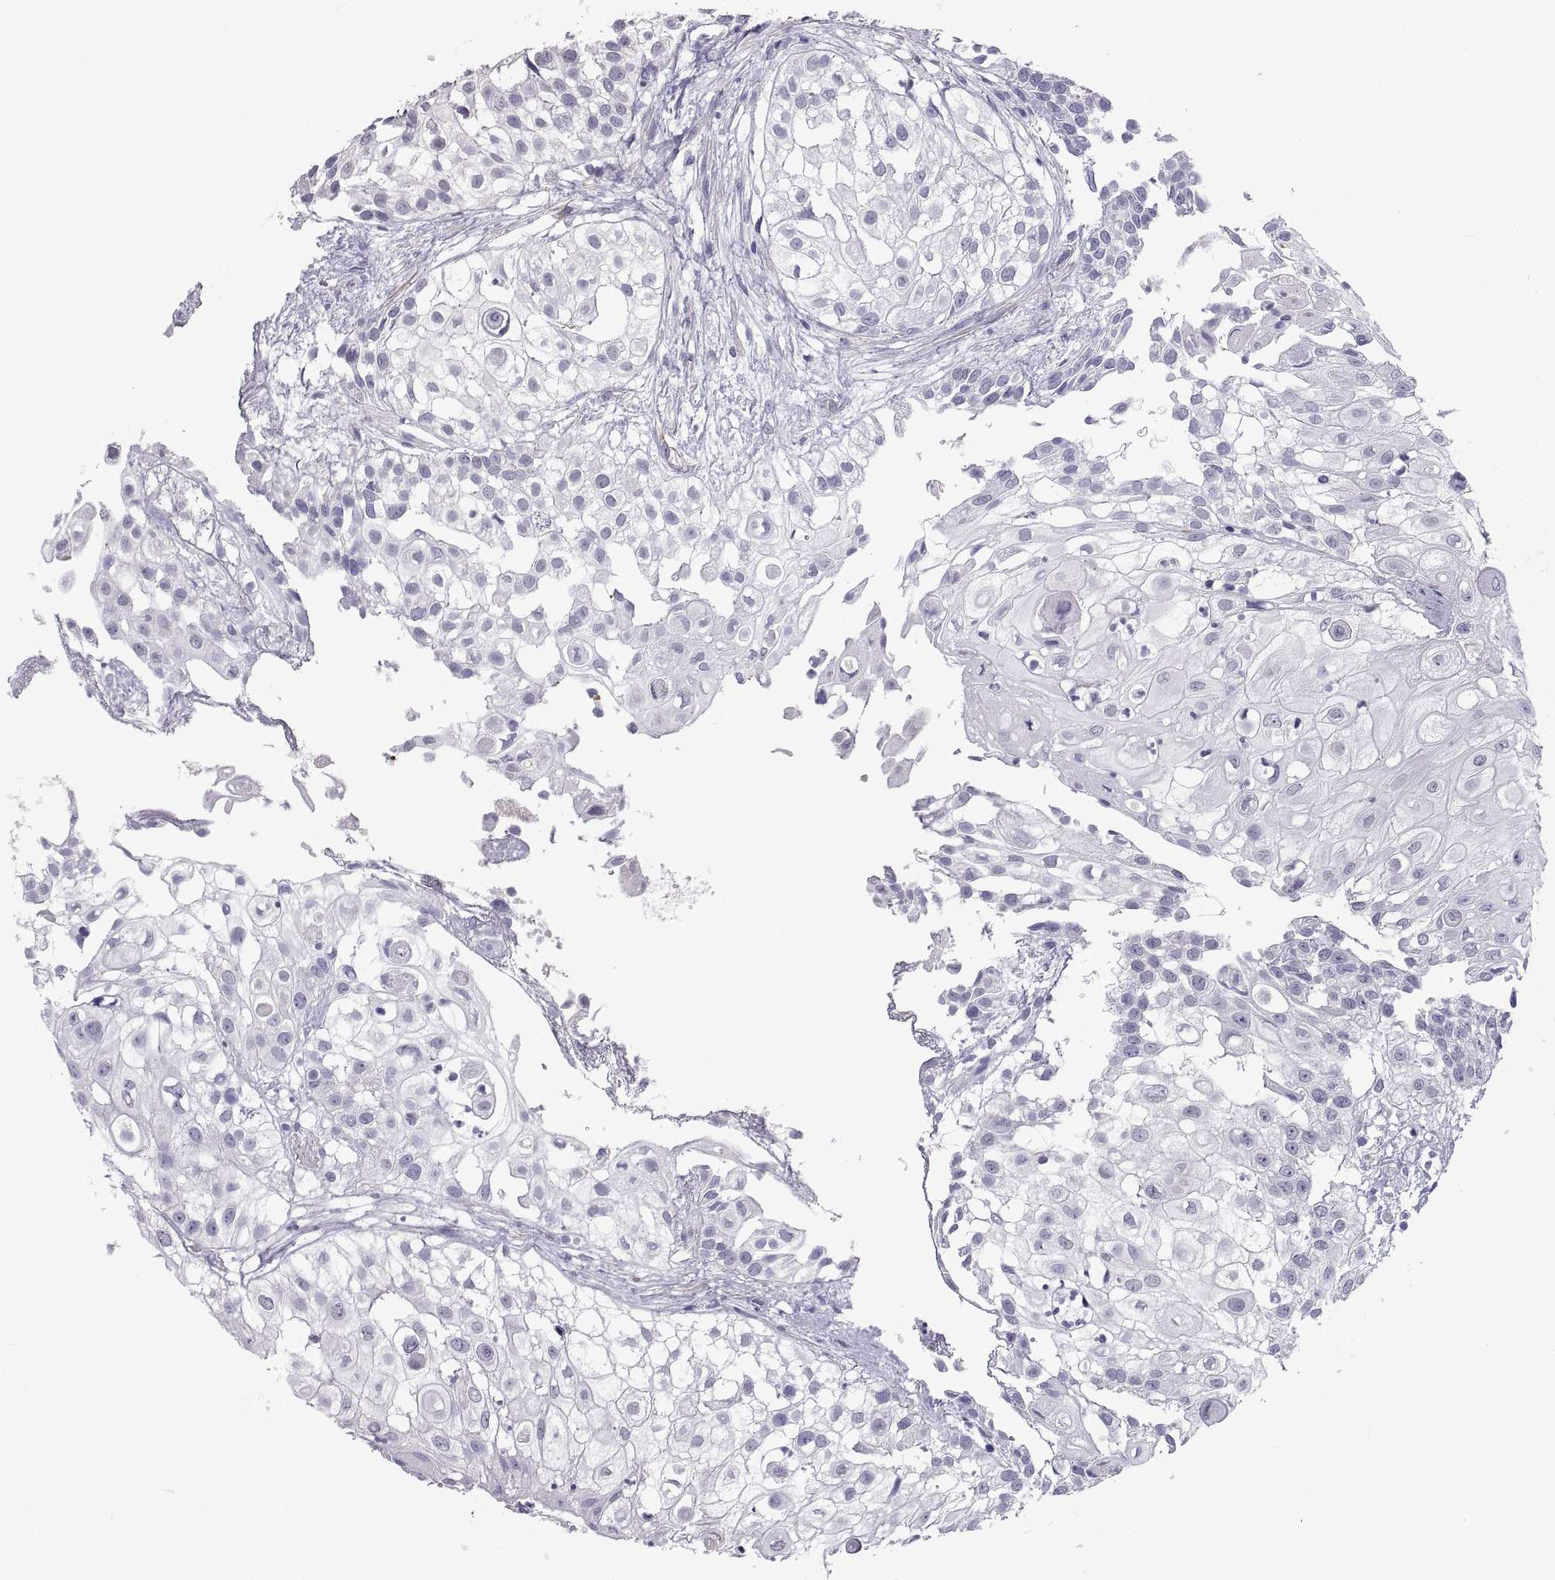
{"staining": {"intensity": "negative", "quantity": "none", "location": "none"}, "tissue": "urothelial cancer", "cell_type": "Tumor cells", "image_type": "cancer", "snomed": [{"axis": "morphology", "description": "Urothelial carcinoma, High grade"}, {"axis": "topography", "description": "Urinary bladder"}], "caption": "IHC micrograph of neoplastic tissue: human urothelial cancer stained with DAB exhibits no significant protein positivity in tumor cells.", "gene": "IGSF1", "patient": {"sex": "female", "age": 79}}